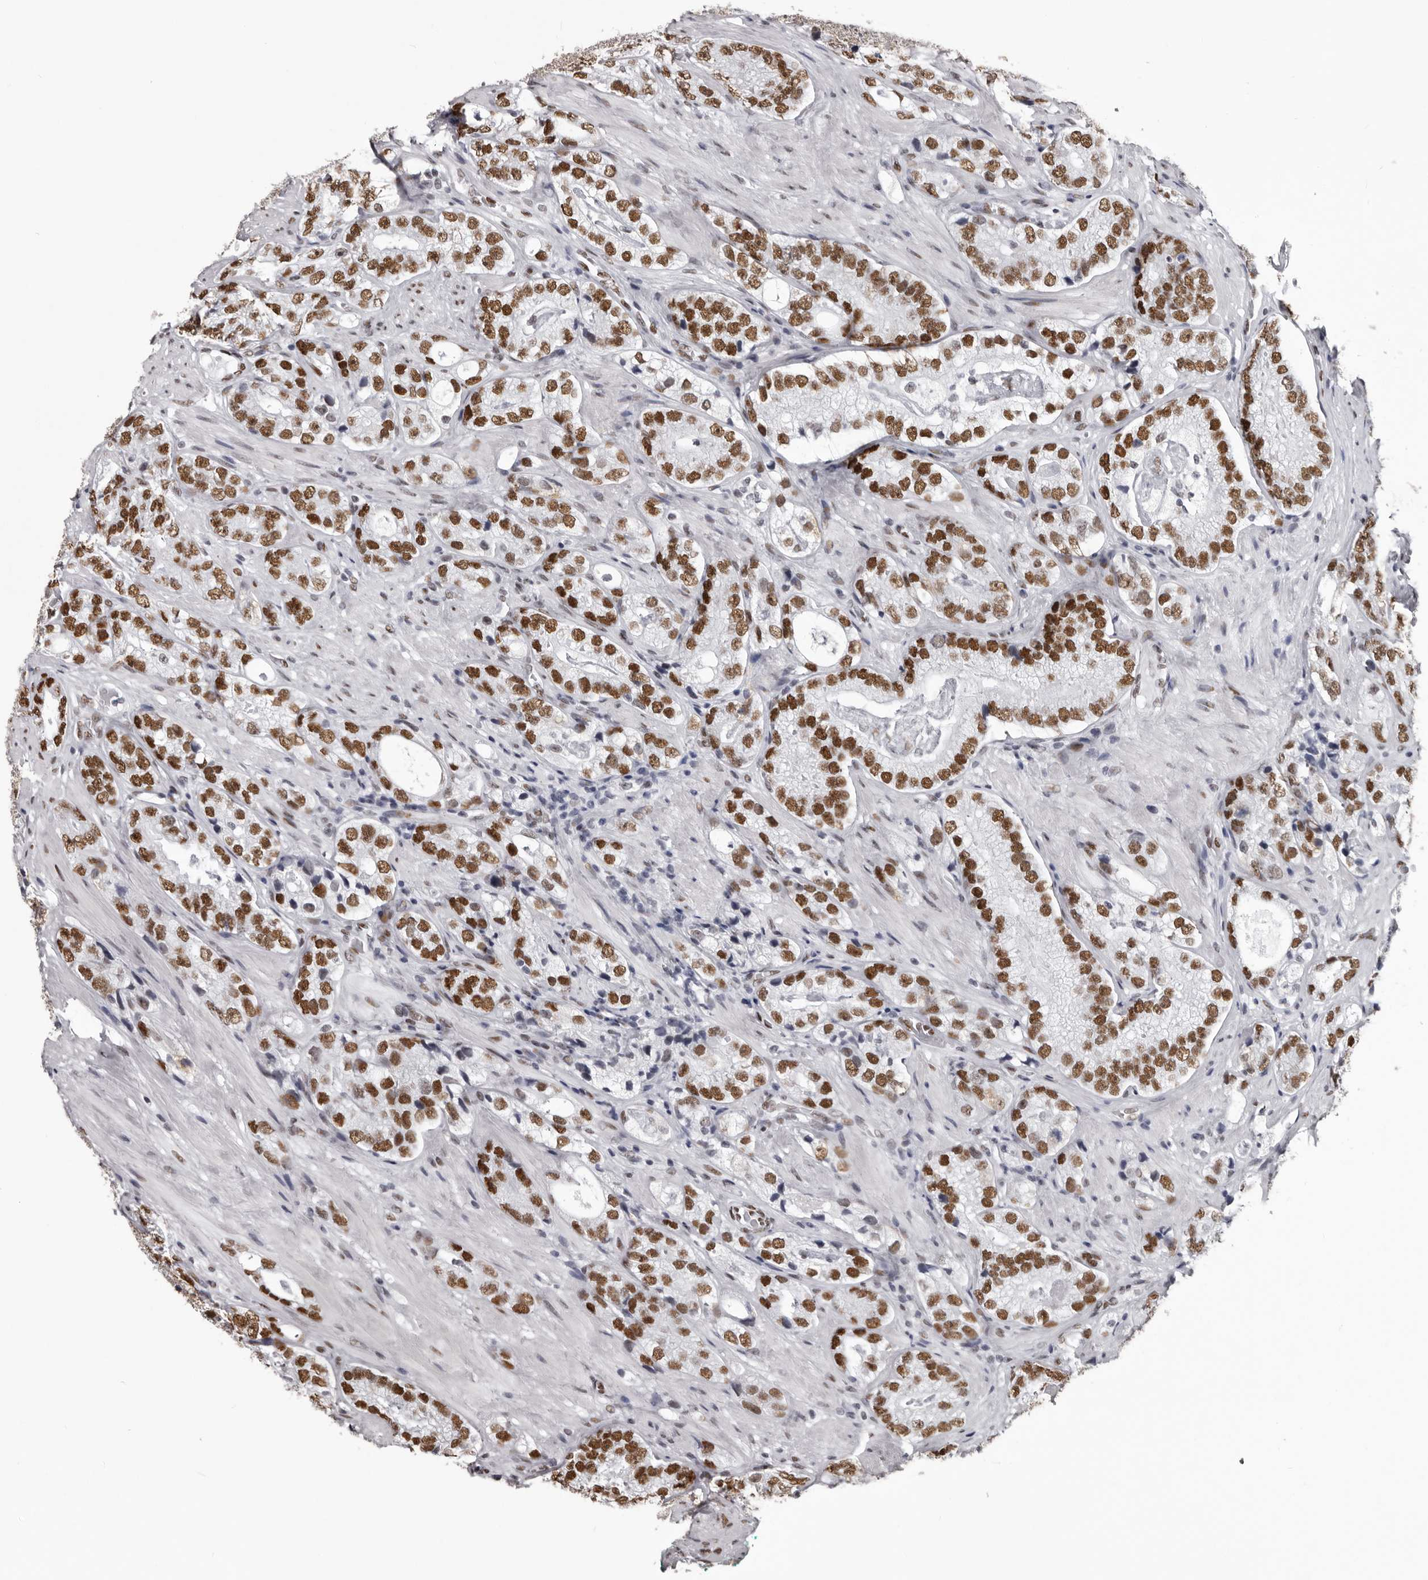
{"staining": {"intensity": "strong", "quantity": "25%-75%", "location": "nuclear"}, "tissue": "prostate cancer", "cell_type": "Tumor cells", "image_type": "cancer", "snomed": [{"axis": "morphology", "description": "Adenocarcinoma, High grade"}, {"axis": "topography", "description": "Prostate"}], "caption": "Strong nuclear positivity is appreciated in approximately 25%-75% of tumor cells in prostate cancer (high-grade adenocarcinoma). (brown staining indicates protein expression, while blue staining denotes nuclei).", "gene": "NUMA1", "patient": {"sex": "male", "age": 56}}